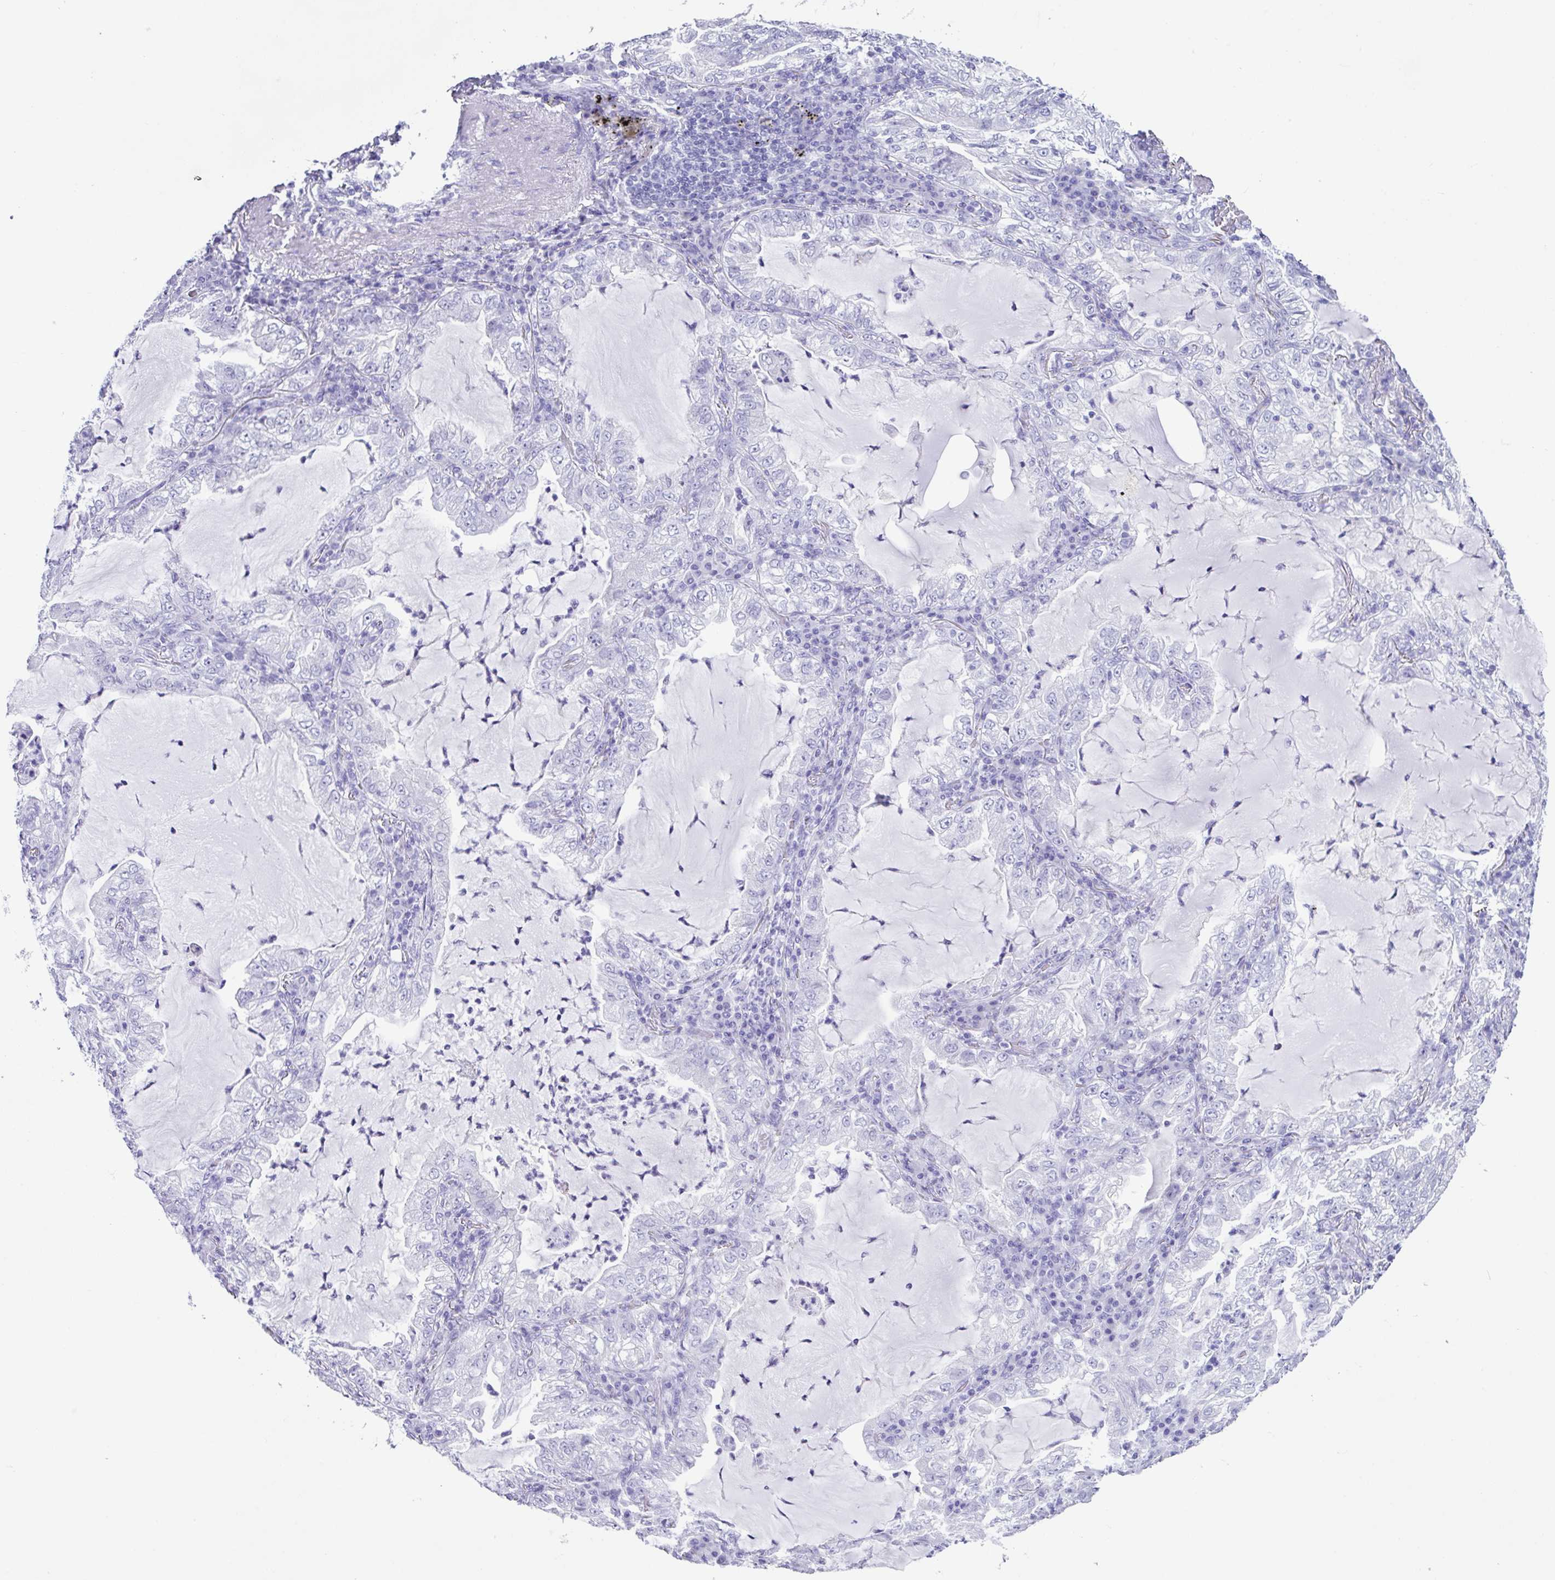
{"staining": {"intensity": "negative", "quantity": "none", "location": "none"}, "tissue": "lung cancer", "cell_type": "Tumor cells", "image_type": "cancer", "snomed": [{"axis": "morphology", "description": "Adenocarcinoma, NOS"}, {"axis": "topography", "description": "Lung"}], "caption": "Immunohistochemical staining of lung adenocarcinoma shows no significant positivity in tumor cells. The staining is performed using DAB (3,3'-diaminobenzidine) brown chromogen with nuclei counter-stained in using hematoxylin.", "gene": "LGALS4", "patient": {"sex": "female", "age": 73}}